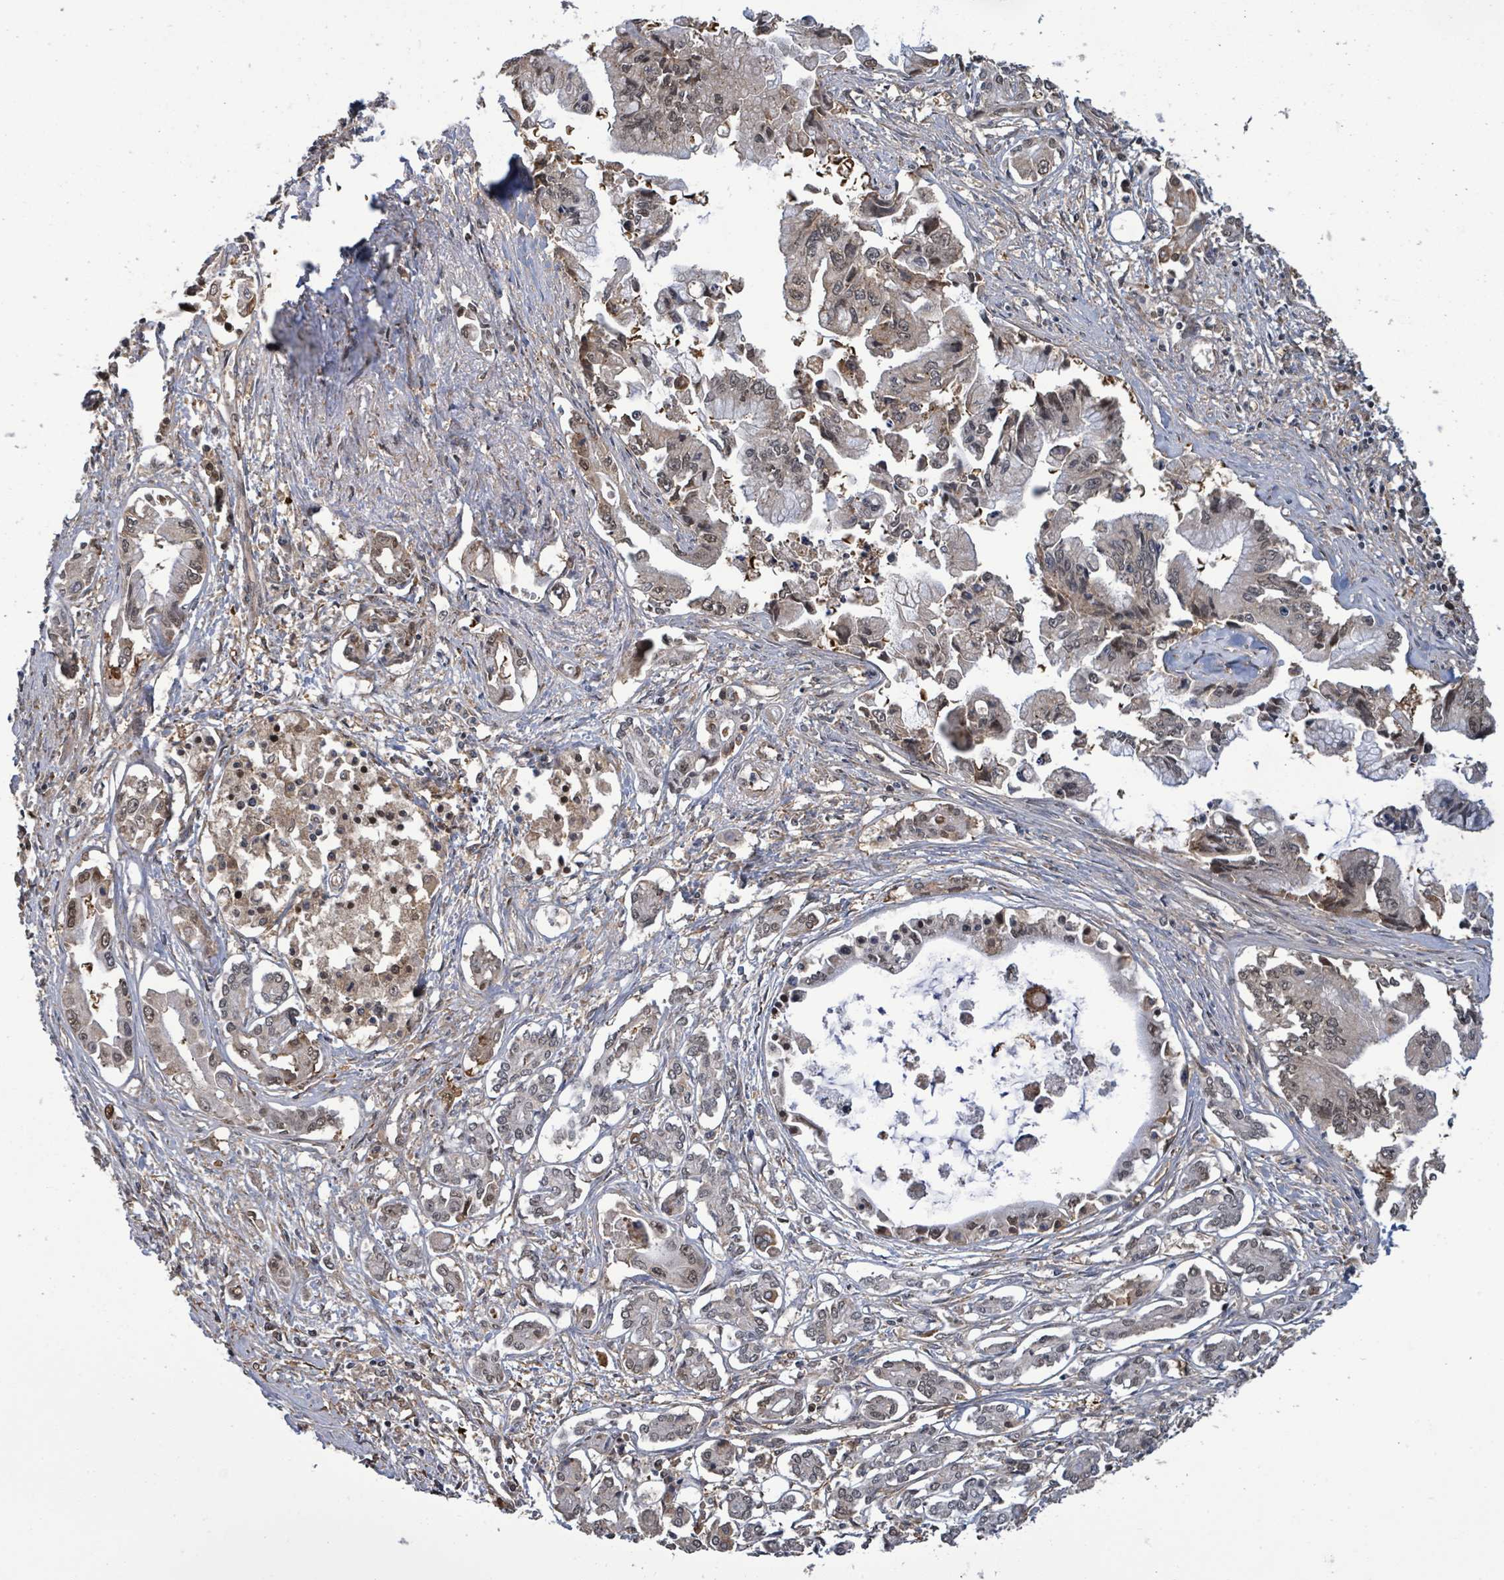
{"staining": {"intensity": "weak", "quantity": "25%-75%", "location": "cytoplasmic/membranous,nuclear"}, "tissue": "pancreatic cancer", "cell_type": "Tumor cells", "image_type": "cancer", "snomed": [{"axis": "morphology", "description": "Adenocarcinoma, NOS"}, {"axis": "topography", "description": "Pancreas"}], "caption": "Immunohistochemical staining of pancreatic cancer displays weak cytoplasmic/membranous and nuclear protein expression in about 25%-75% of tumor cells.", "gene": "KLC1", "patient": {"sex": "male", "age": 84}}